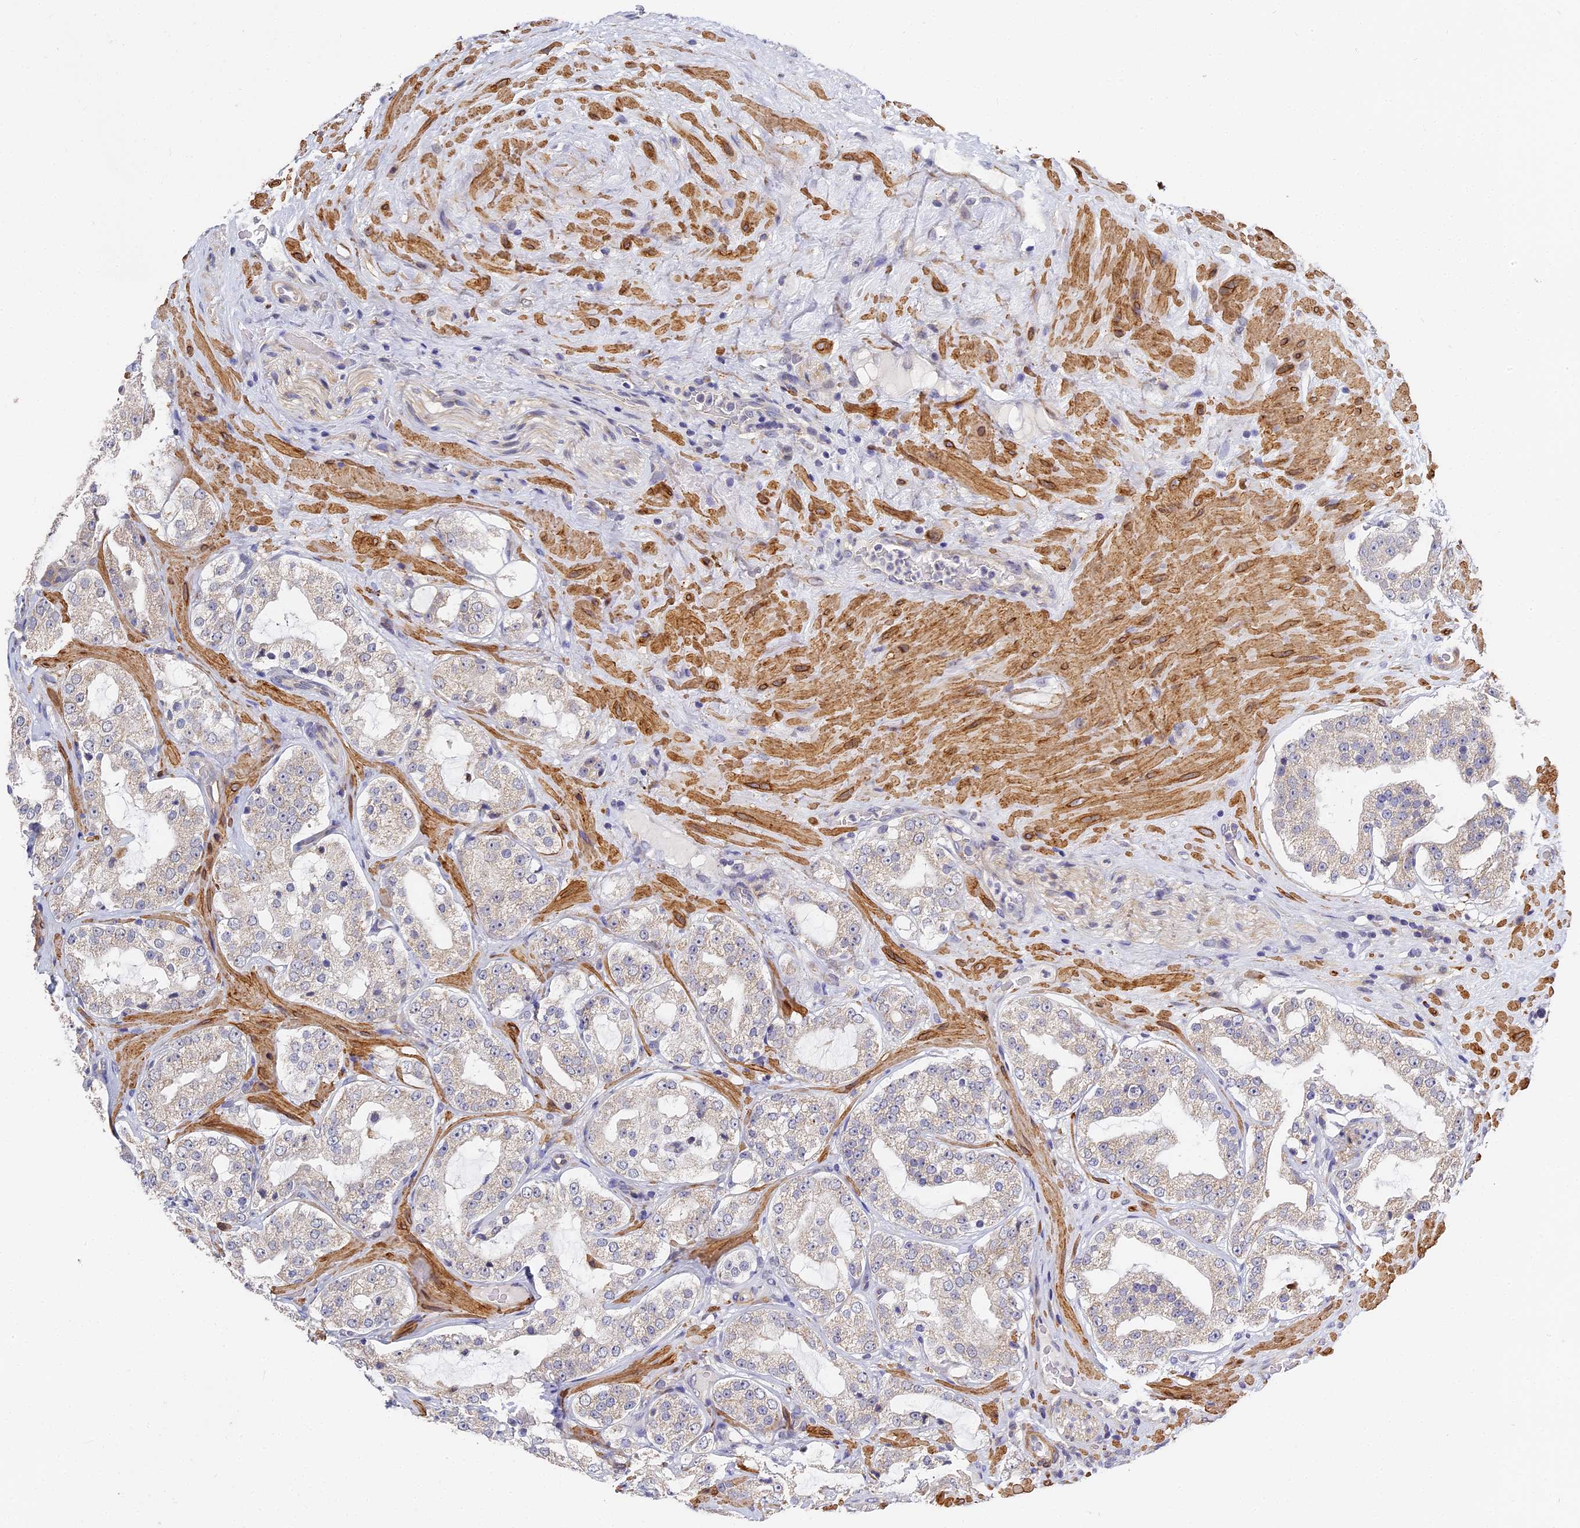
{"staining": {"intensity": "negative", "quantity": "none", "location": "none"}, "tissue": "prostate cancer", "cell_type": "Tumor cells", "image_type": "cancer", "snomed": [{"axis": "morphology", "description": "Adenocarcinoma, High grade"}, {"axis": "topography", "description": "Prostate"}], "caption": "Immunohistochemistry histopathology image of neoplastic tissue: prostate cancer stained with DAB demonstrates no significant protein staining in tumor cells. (Brightfield microscopy of DAB (3,3'-diaminobenzidine) IHC at high magnification).", "gene": "CCDC113", "patient": {"sex": "male", "age": 64}}